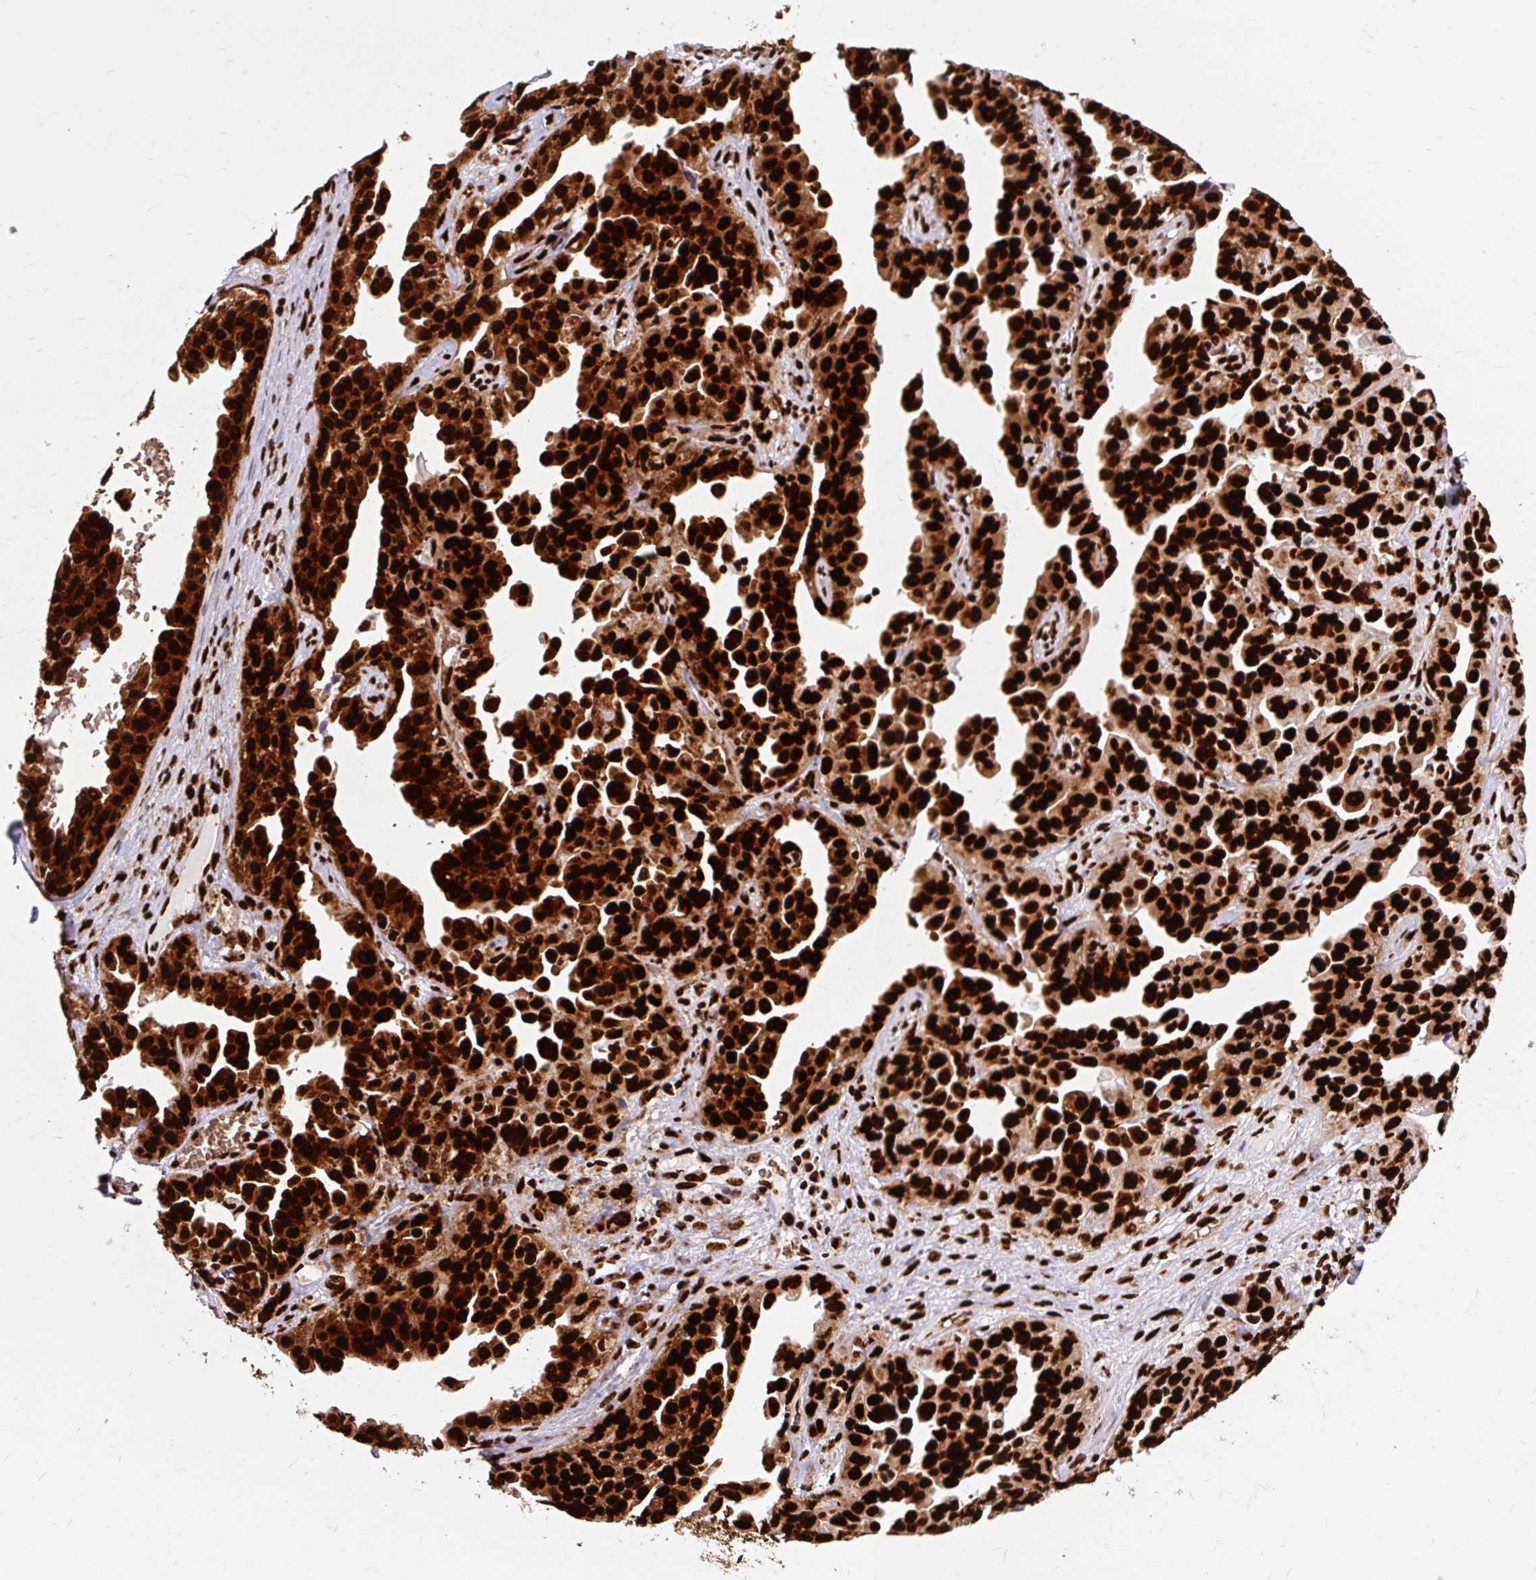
{"staining": {"intensity": "strong", "quantity": ">75%", "location": "nuclear"}, "tissue": "ovarian cancer", "cell_type": "Tumor cells", "image_type": "cancer", "snomed": [{"axis": "morphology", "description": "Cystadenocarcinoma, serous, NOS"}, {"axis": "topography", "description": "Ovary"}], "caption": "Strong nuclear expression for a protein is appreciated in approximately >75% of tumor cells of ovarian cancer (serous cystadenocarcinoma) using immunohistochemistry (IHC).", "gene": "FUS", "patient": {"sex": "female", "age": 75}}